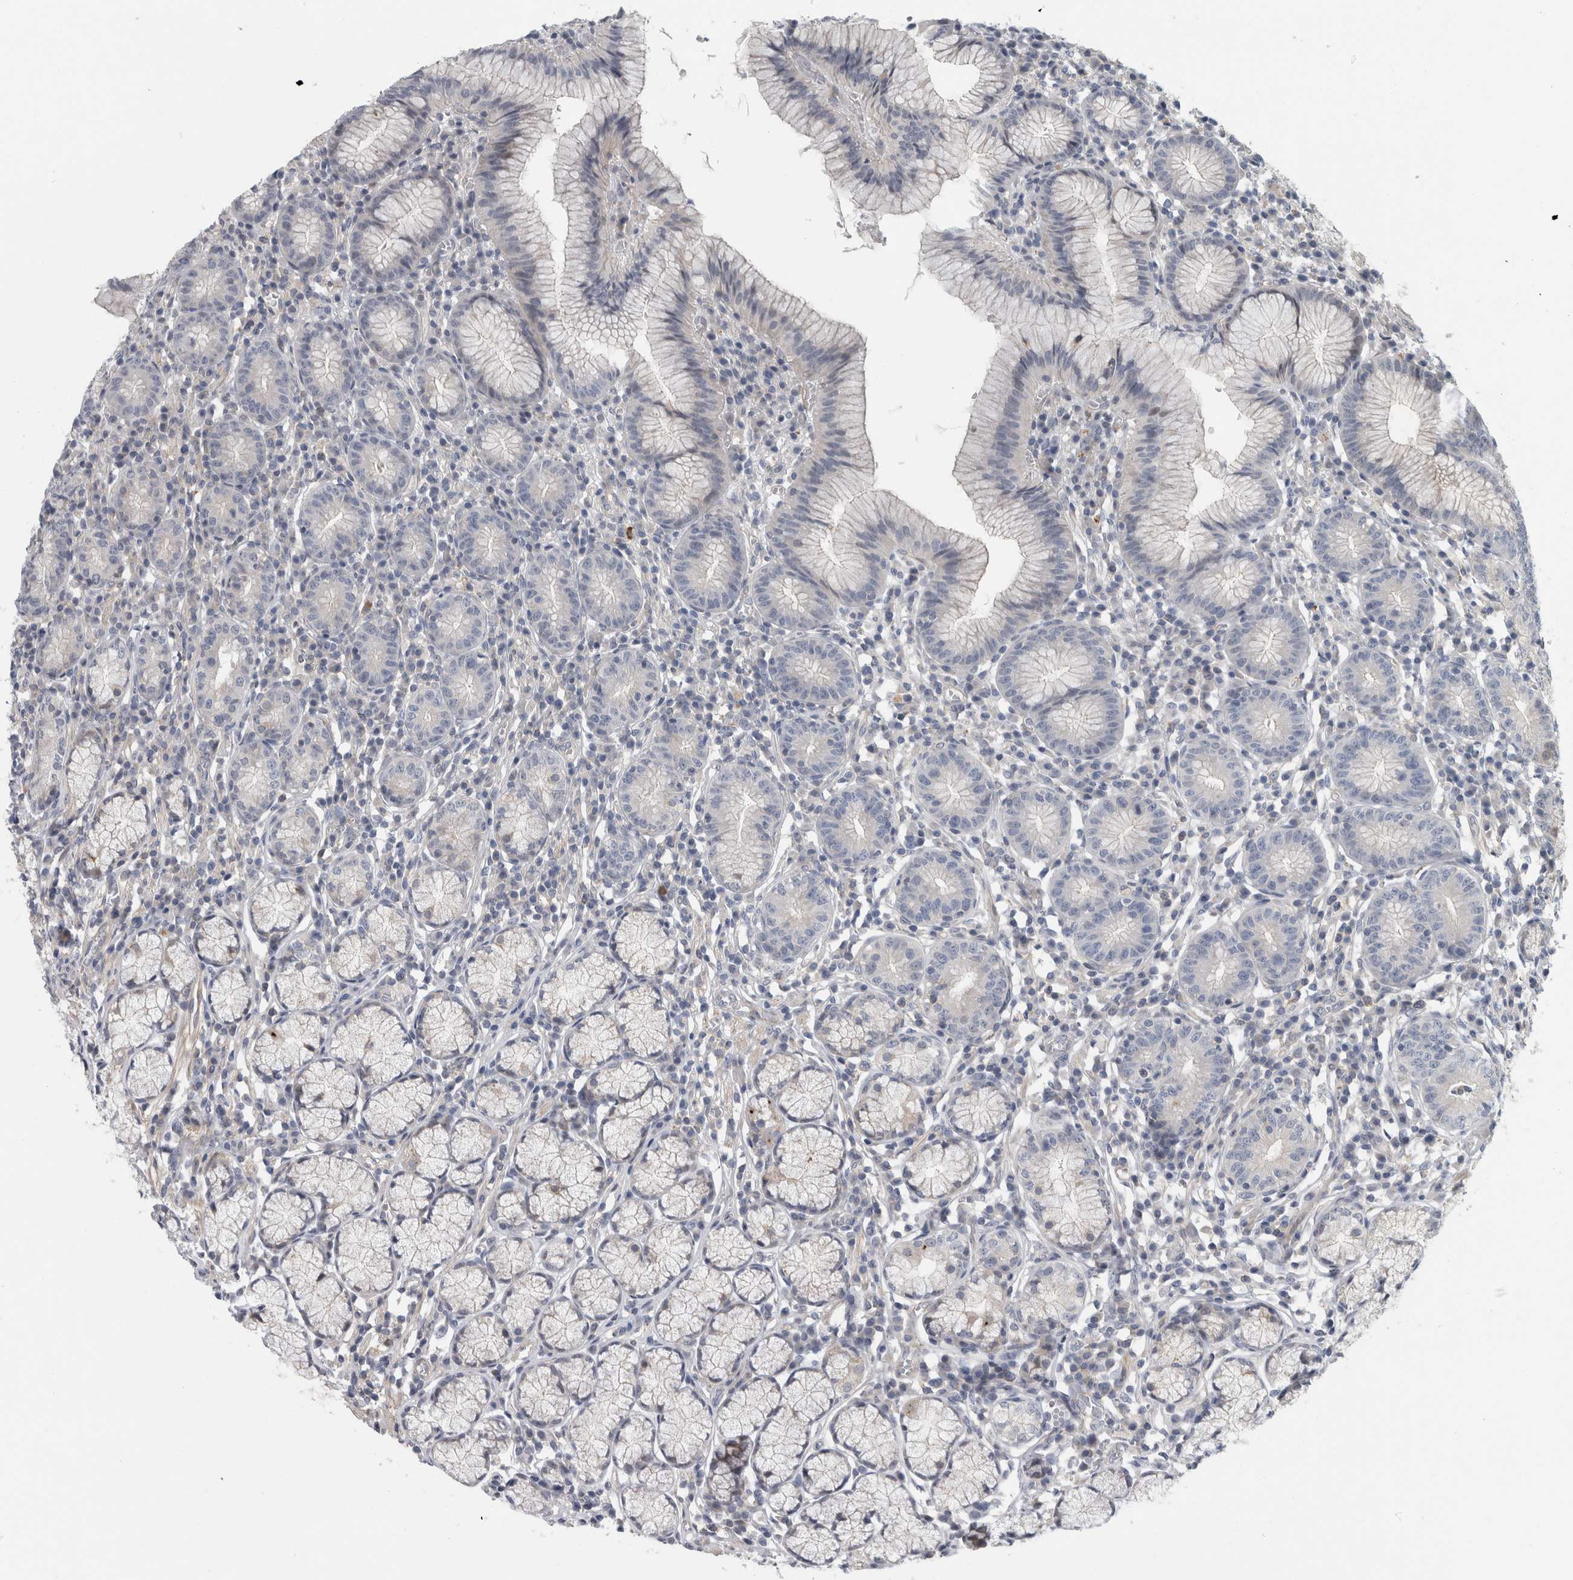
{"staining": {"intensity": "weak", "quantity": "<25%", "location": "cytoplasmic/membranous"}, "tissue": "stomach", "cell_type": "Glandular cells", "image_type": "normal", "snomed": [{"axis": "morphology", "description": "Normal tissue, NOS"}, {"axis": "topography", "description": "Stomach"}], "caption": "This micrograph is of normal stomach stained with immunohistochemistry (IHC) to label a protein in brown with the nuclei are counter-stained blue. There is no positivity in glandular cells. (DAB (3,3'-diaminobenzidine) IHC visualized using brightfield microscopy, high magnification).", "gene": "ZNF804B", "patient": {"sex": "male", "age": 55}}